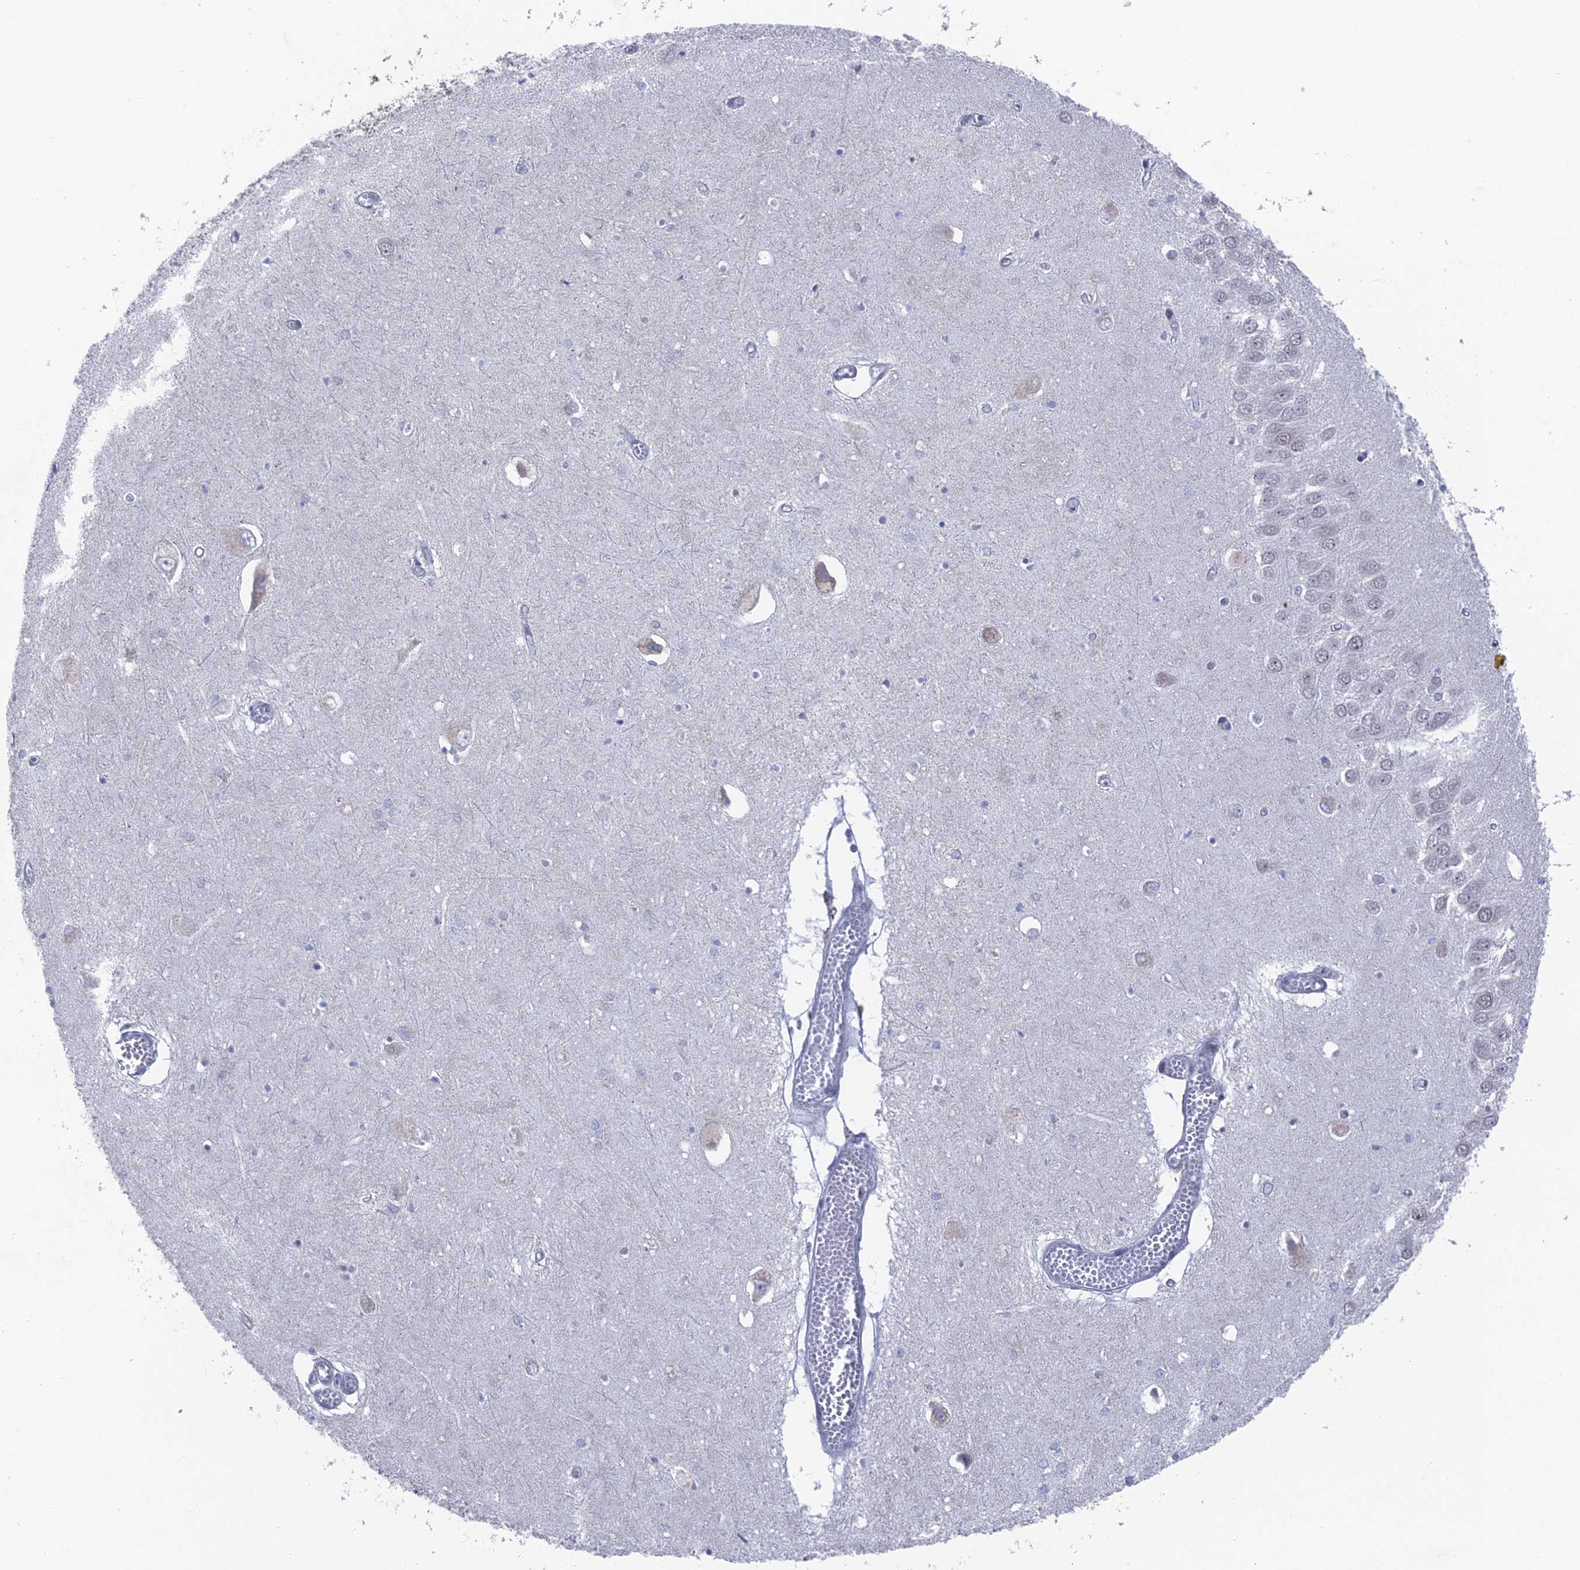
{"staining": {"intensity": "negative", "quantity": "none", "location": "none"}, "tissue": "hippocampus", "cell_type": "Glial cells", "image_type": "normal", "snomed": [{"axis": "morphology", "description": "Normal tissue, NOS"}, {"axis": "topography", "description": "Hippocampus"}], "caption": "The photomicrograph reveals no staining of glial cells in benign hippocampus. The staining was performed using DAB to visualize the protein expression in brown, while the nuclei were stained in blue with hematoxylin (Magnification: 20x).", "gene": "FHIP2A", "patient": {"sex": "male", "age": 70}}